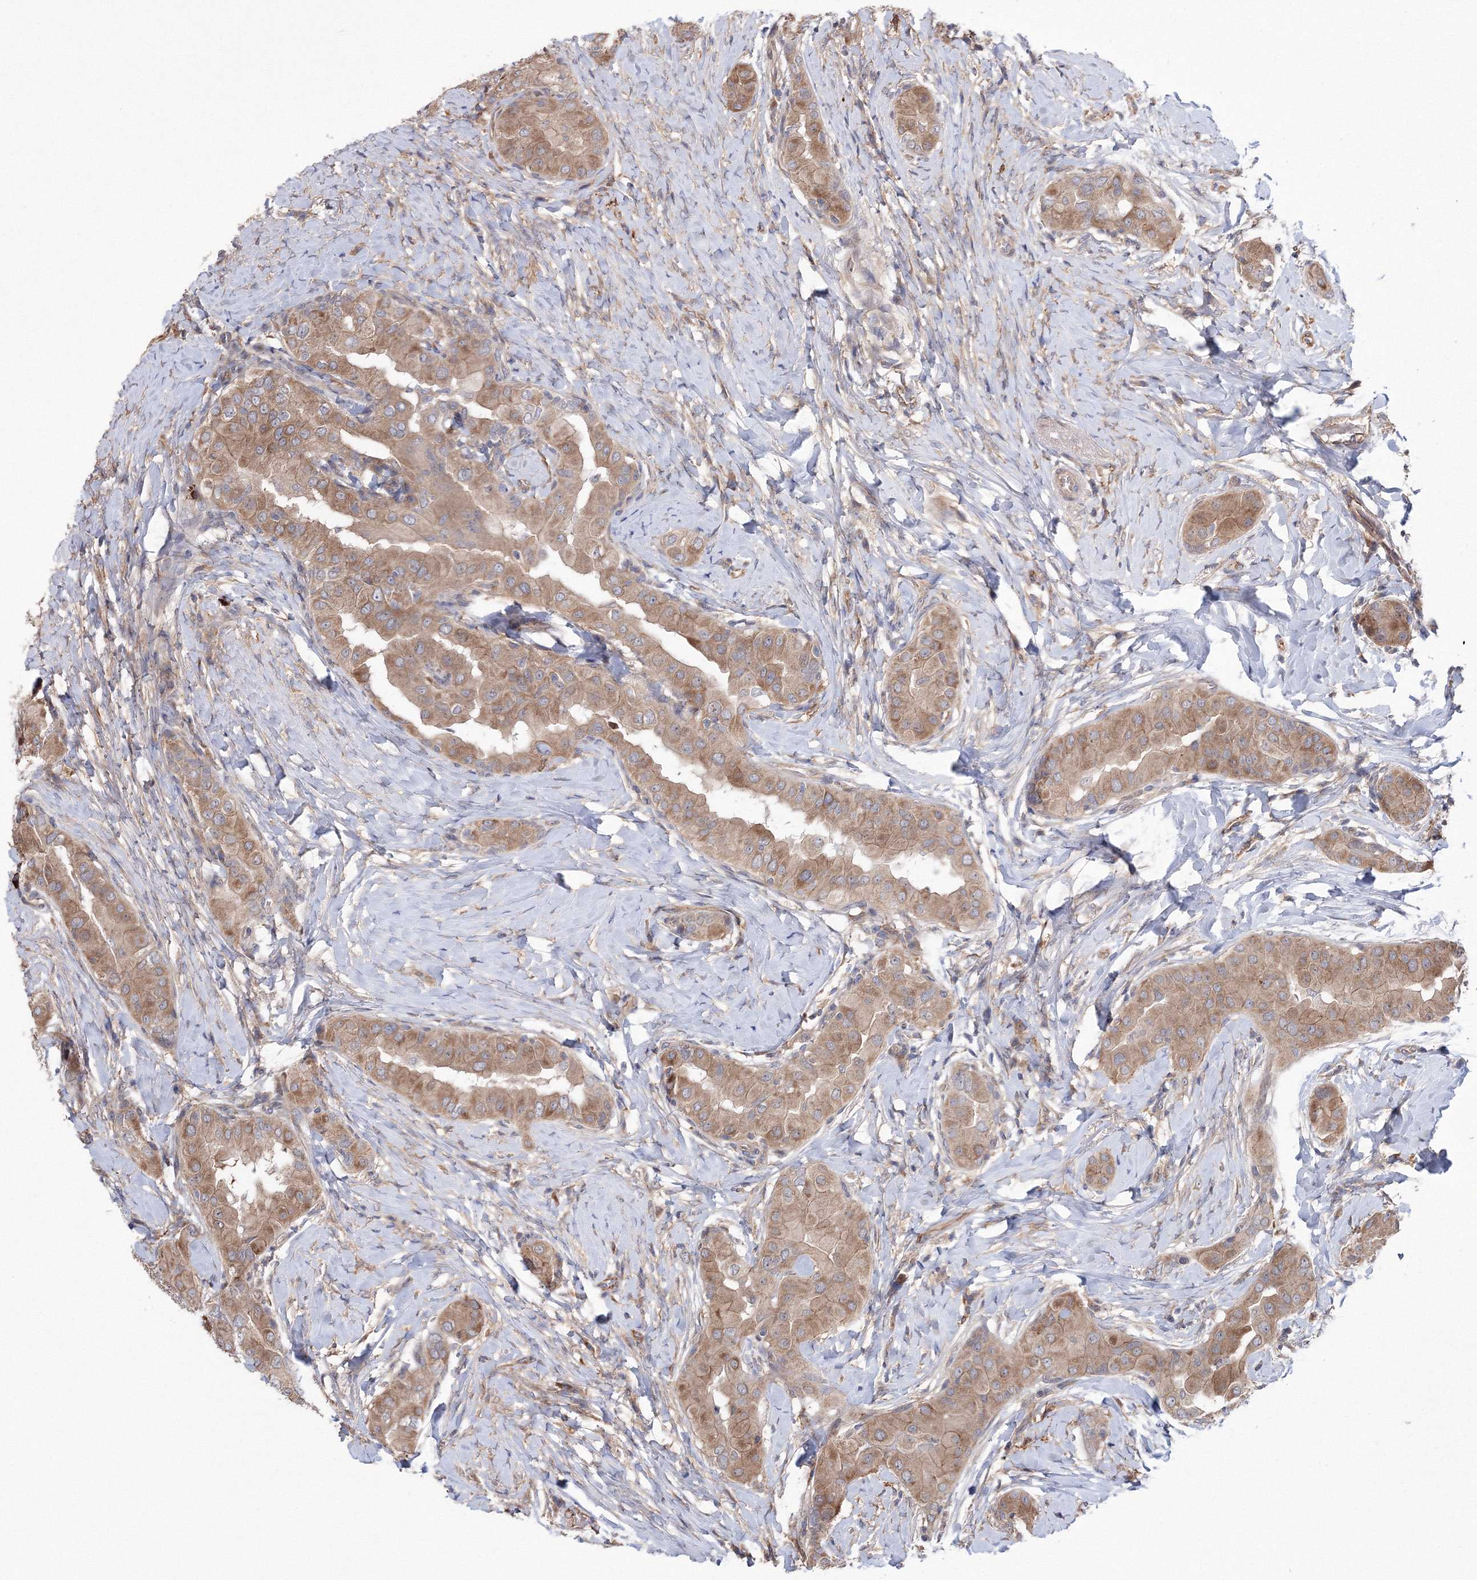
{"staining": {"intensity": "moderate", "quantity": ">75%", "location": "cytoplasmic/membranous"}, "tissue": "thyroid cancer", "cell_type": "Tumor cells", "image_type": "cancer", "snomed": [{"axis": "morphology", "description": "Papillary adenocarcinoma, NOS"}, {"axis": "topography", "description": "Thyroid gland"}], "caption": "Tumor cells exhibit moderate cytoplasmic/membranous staining in about >75% of cells in papillary adenocarcinoma (thyroid).", "gene": "RANBP3L", "patient": {"sex": "male", "age": 33}}